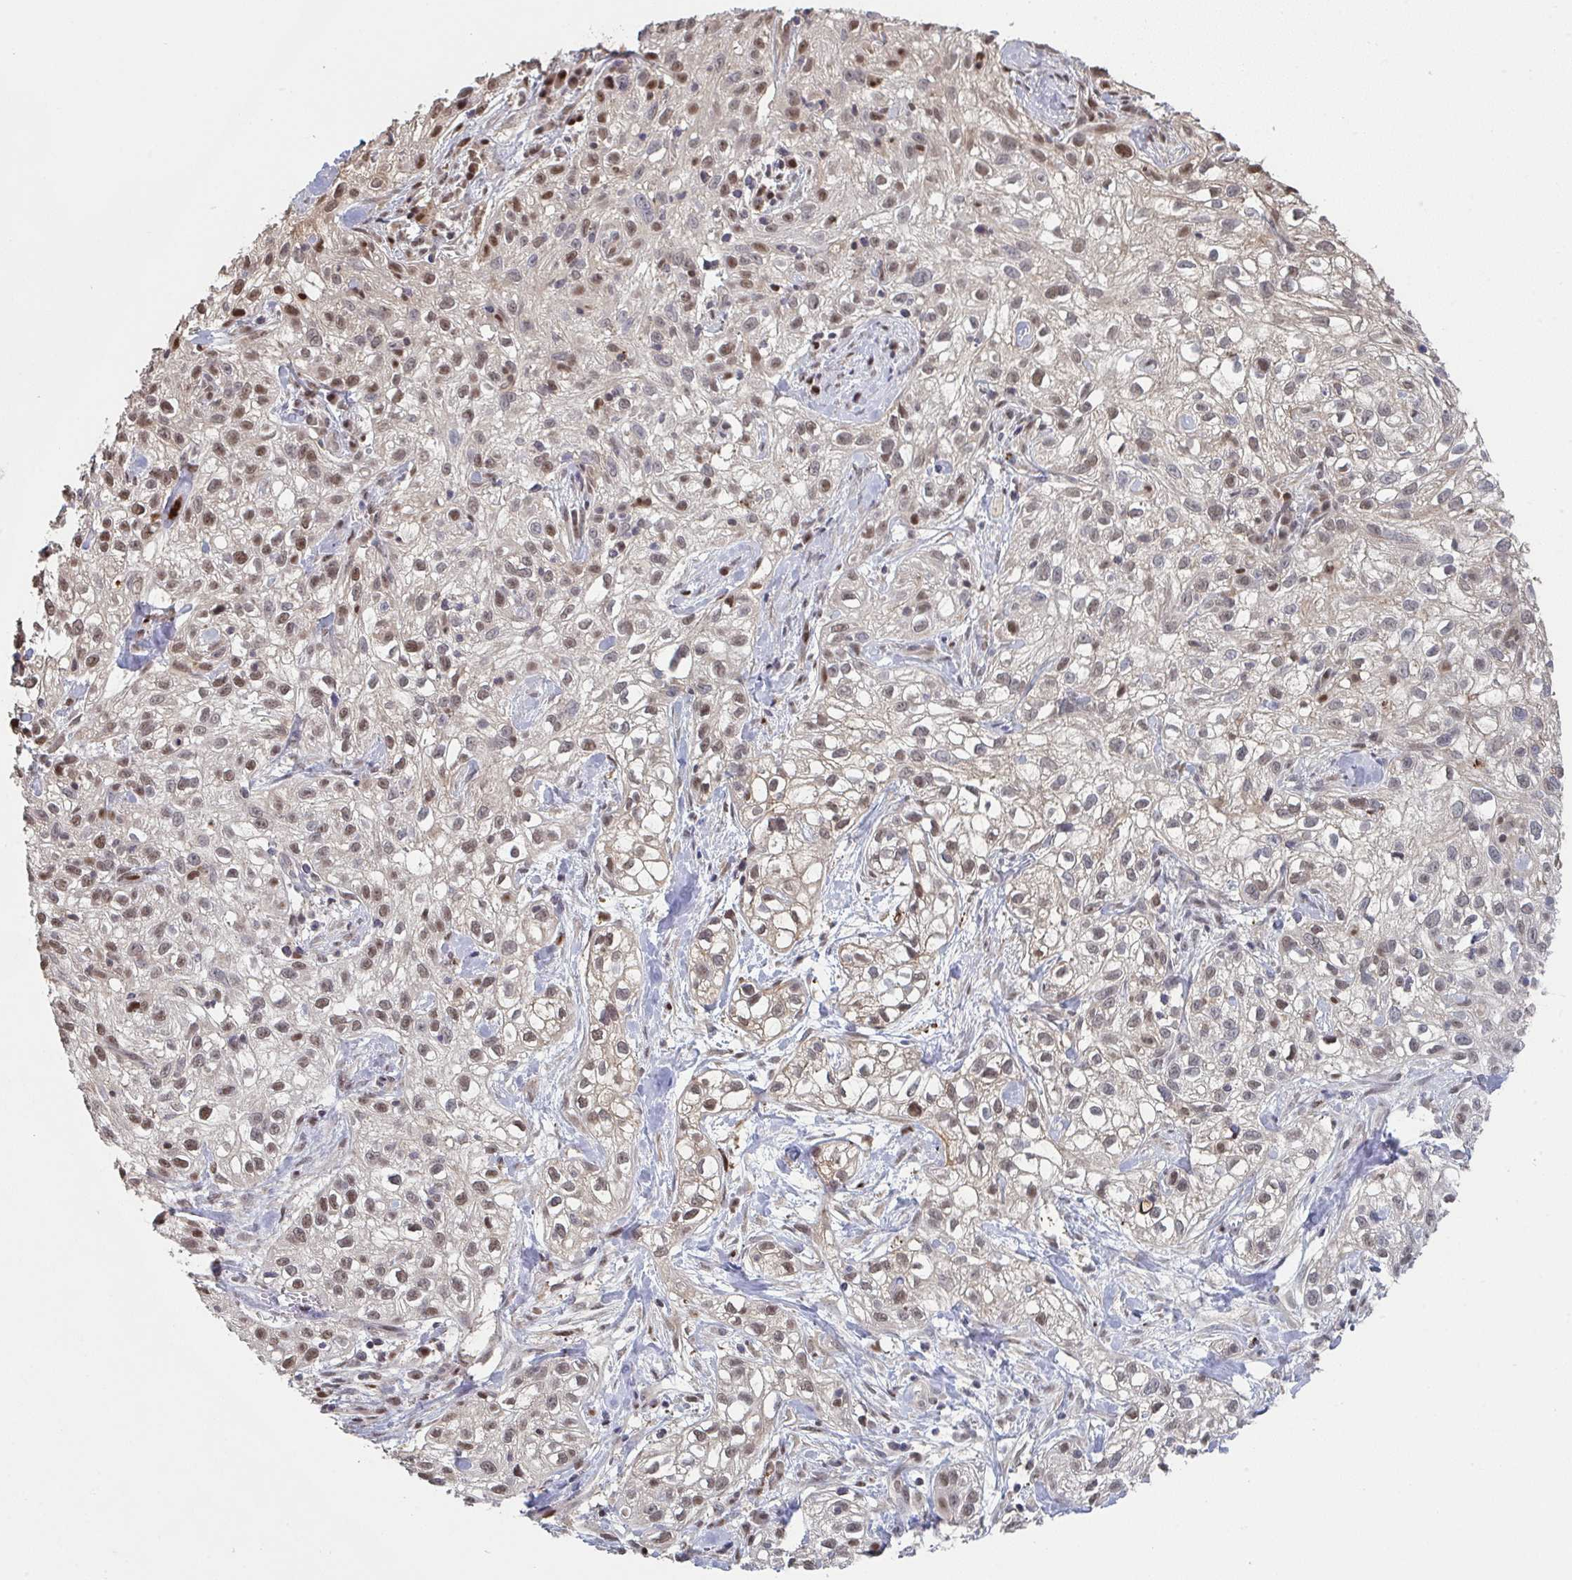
{"staining": {"intensity": "moderate", "quantity": ">75%", "location": "nuclear"}, "tissue": "skin cancer", "cell_type": "Tumor cells", "image_type": "cancer", "snomed": [{"axis": "morphology", "description": "Squamous cell carcinoma, NOS"}, {"axis": "topography", "description": "Skin"}], "caption": "Skin squamous cell carcinoma tissue demonstrates moderate nuclear positivity in about >75% of tumor cells, visualized by immunohistochemistry. (DAB (3,3'-diaminobenzidine) = brown stain, brightfield microscopy at high magnification).", "gene": "ACD", "patient": {"sex": "male", "age": 82}}